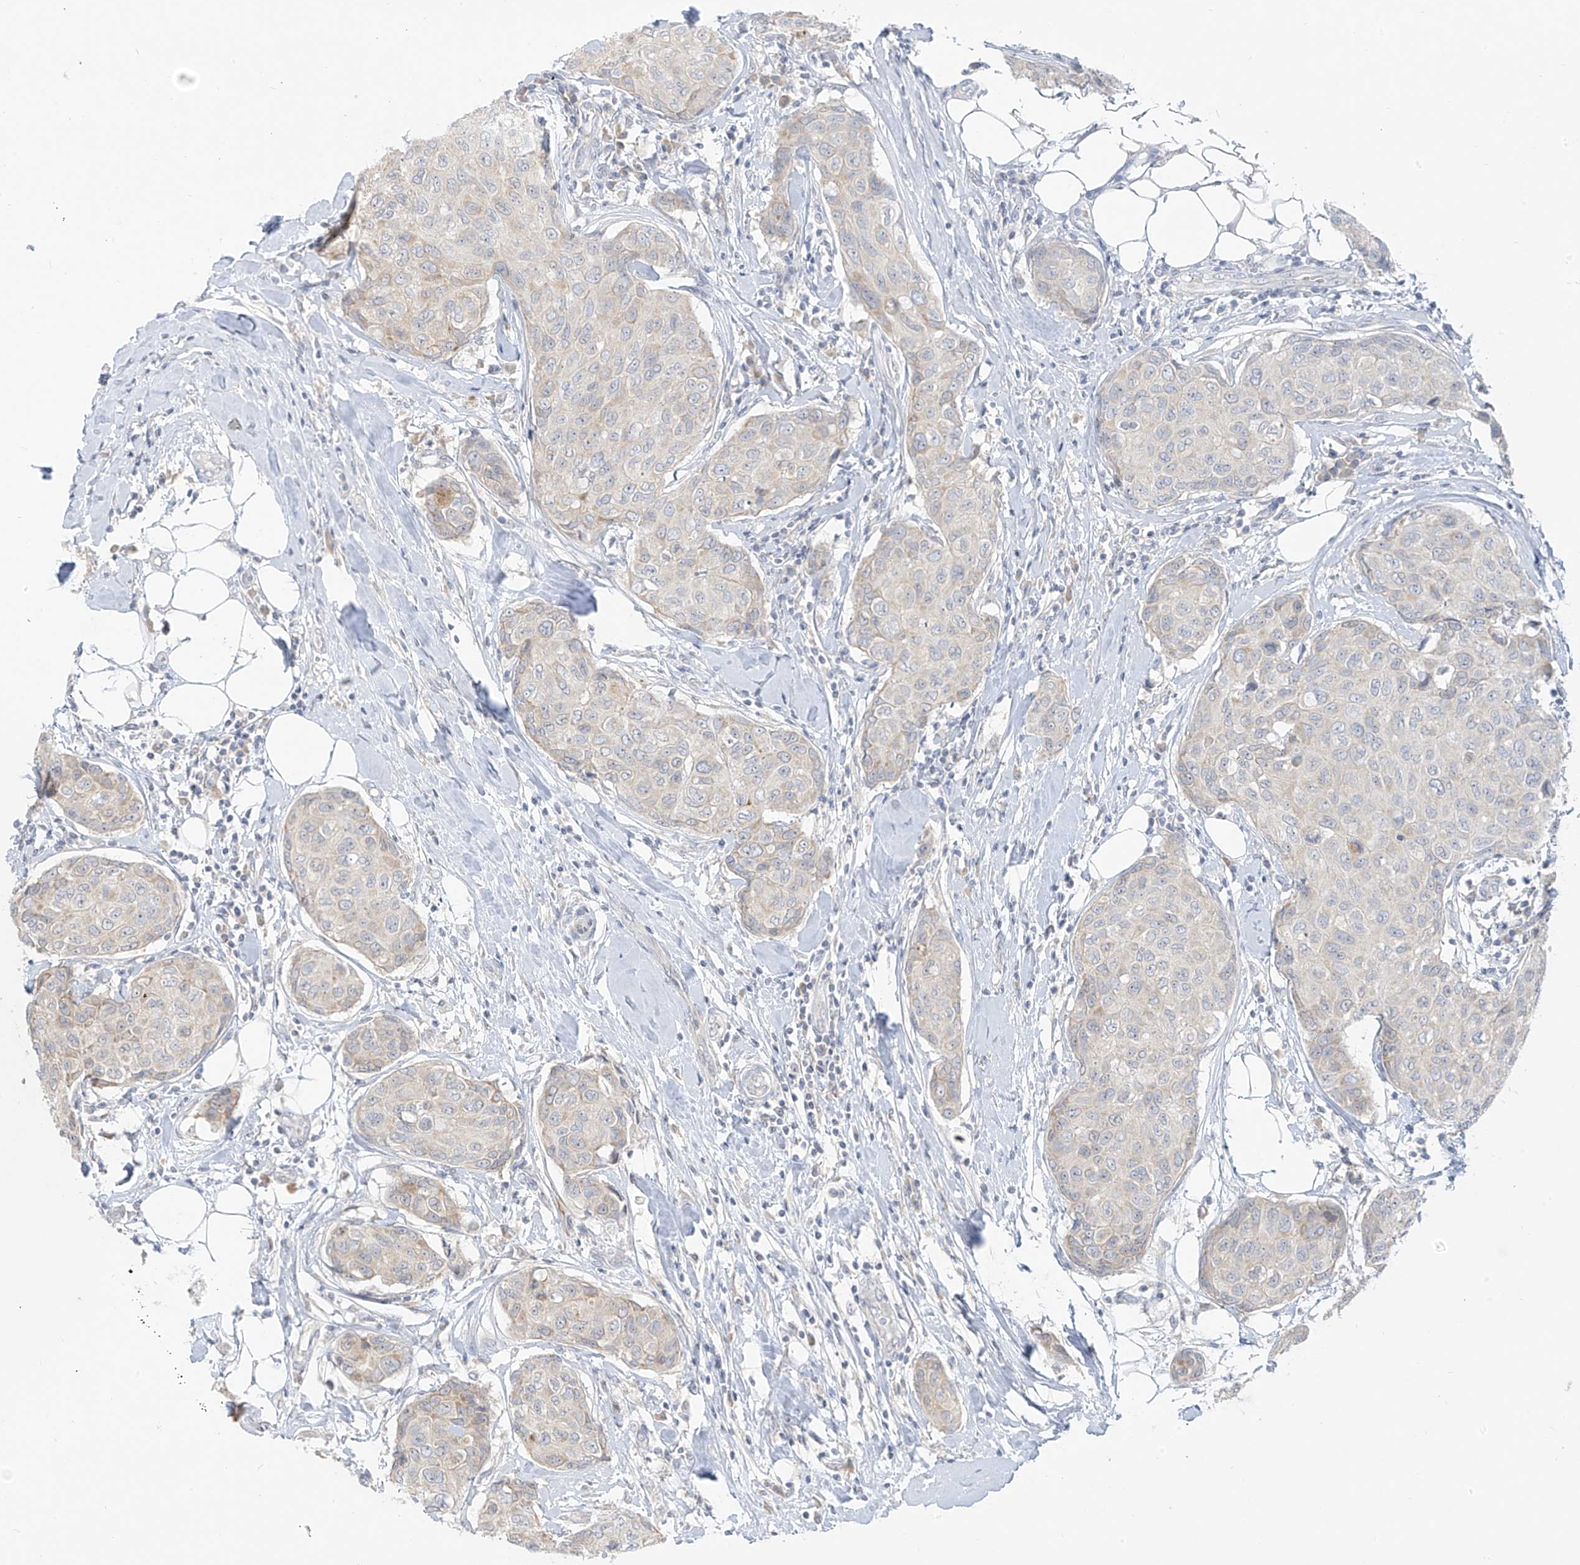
{"staining": {"intensity": "weak", "quantity": "<25%", "location": "cytoplasmic/membranous"}, "tissue": "breast cancer", "cell_type": "Tumor cells", "image_type": "cancer", "snomed": [{"axis": "morphology", "description": "Duct carcinoma"}, {"axis": "topography", "description": "Breast"}], "caption": "IHC of human invasive ductal carcinoma (breast) reveals no positivity in tumor cells. (Brightfield microscopy of DAB immunohistochemistry at high magnification).", "gene": "C2orf42", "patient": {"sex": "female", "age": 80}}